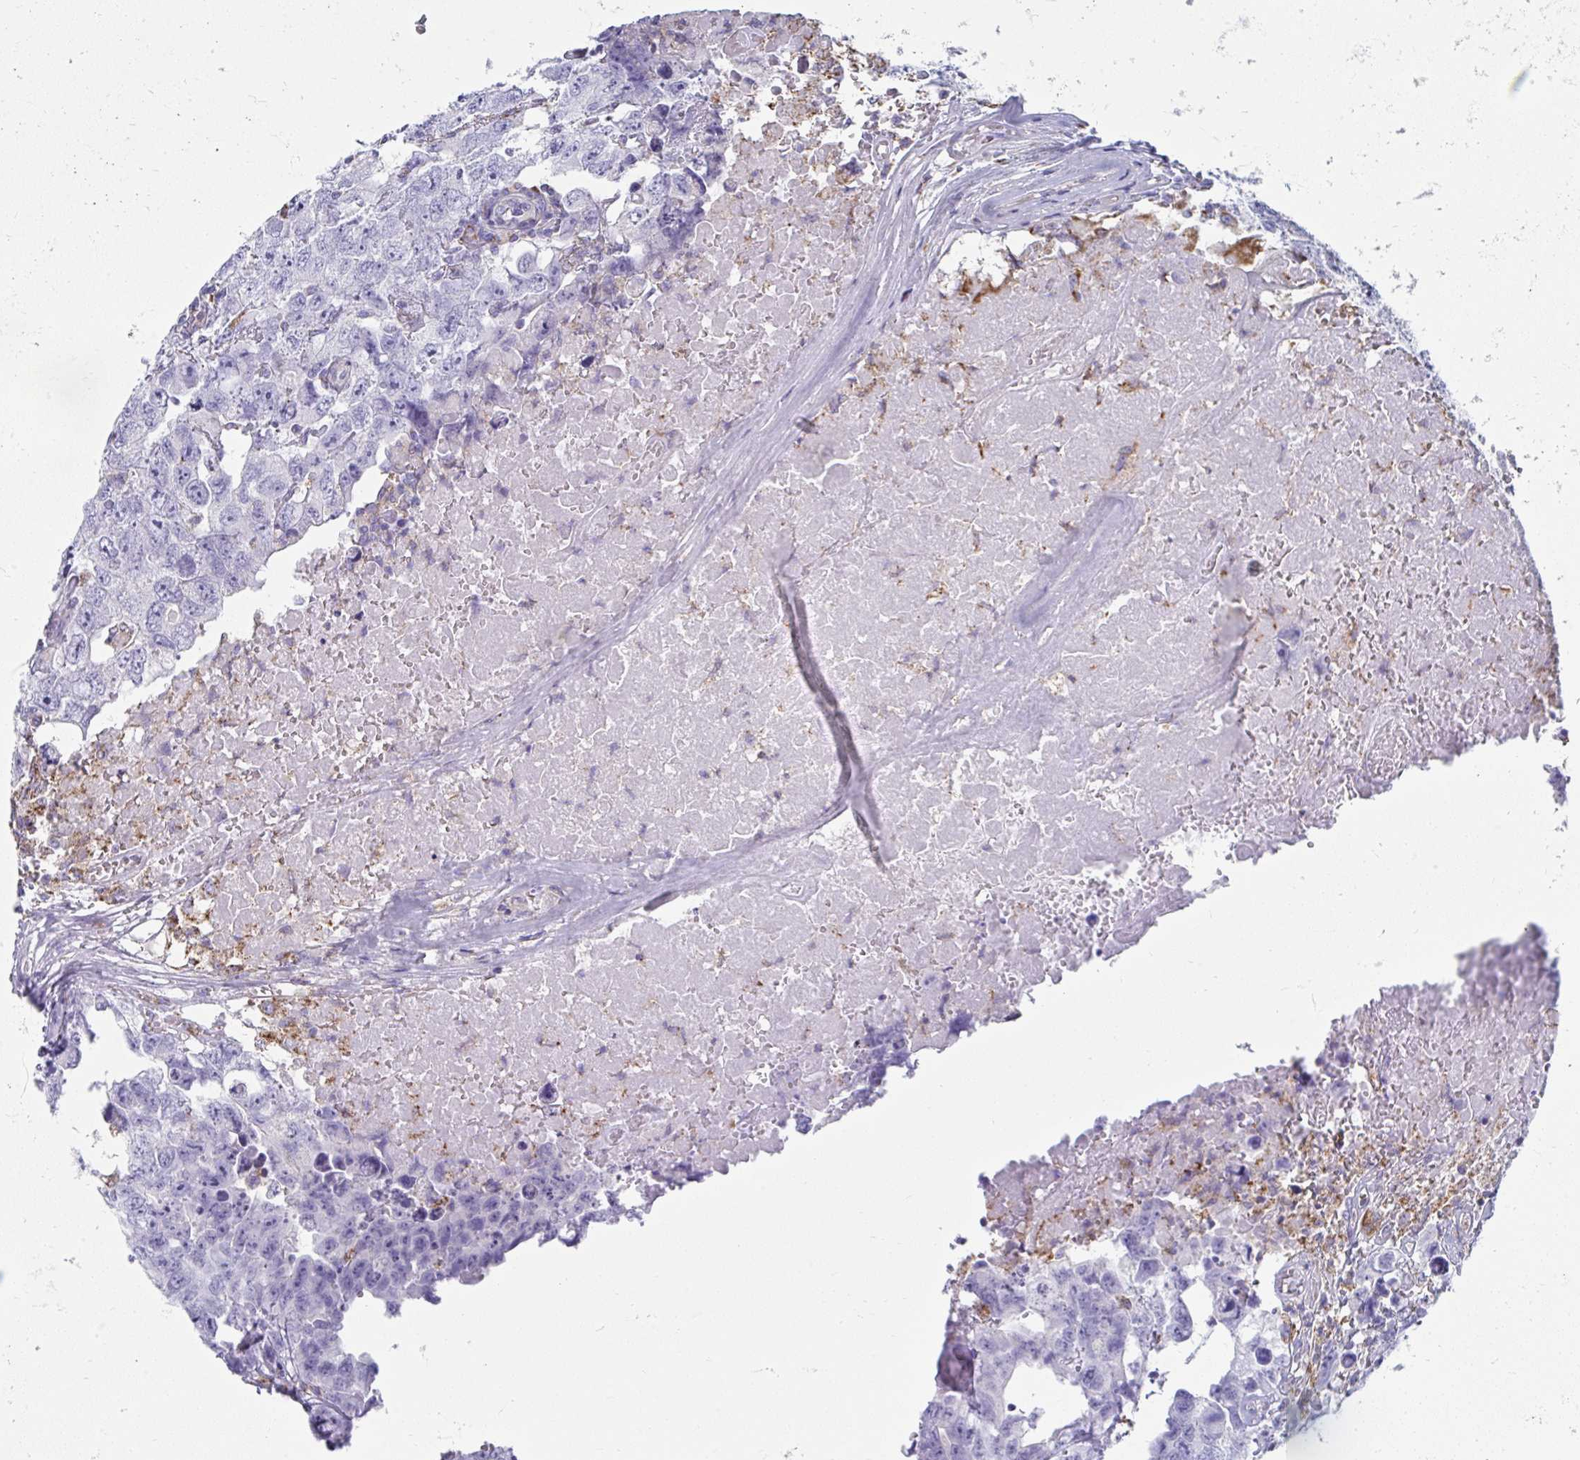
{"staining": {"intensity": "negative", "quantity": "none", "location": "none"}, "tissue": "testis cancer", "cell_type": "Tumor cells", "image_type": "cancer", "snomed": [{"axis": "morphology", "description": "Carcinoma, Embryonal, NOS"}, {"axis": "topography", "description": "Testis"}], "caption": "IHC histopathology image of embryonal carcinoma (testis) stained for a protein (brown), which exhibits no expression in tumor cells.", "gene": "MGAM2", "patient": {"sex": "male", "age": 22}}